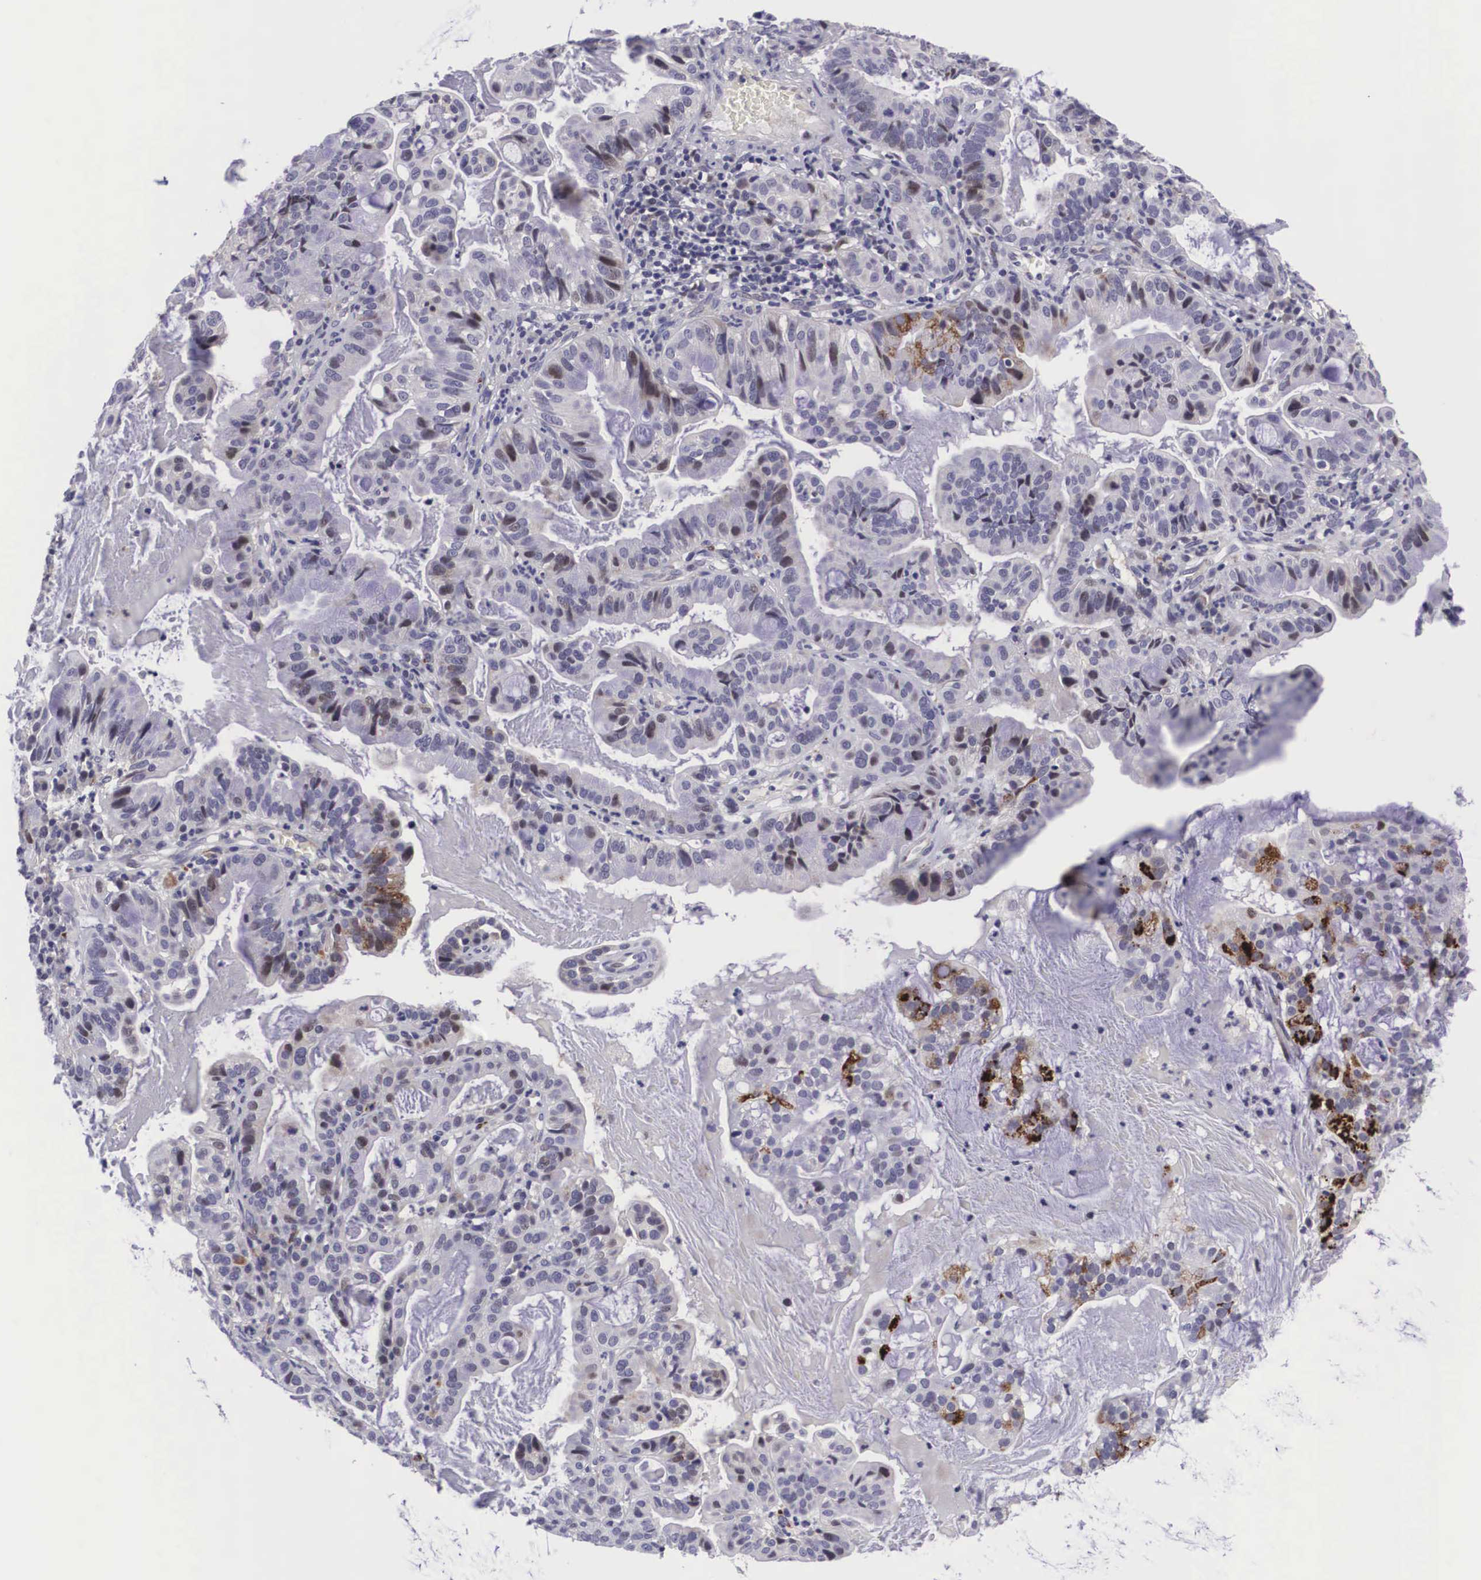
{"staining": {"intensity": "moderate", "quantity": "<25%", "location": "nuclear"}, "tissue": "cervical cancer", "cell_type": "Tumor cells", "image_type": "cancer", "snomed": [{"axis": "morphology", "description": "Adenocarcinoma, NOS"}, {"axis": "topography", "description": "Cervix"}], "caption": "Immunohistochemistry (IHC) staining of cervical cancer (adenocarcinoma), which shows low levels of moderate nuclear staining in approximately <25% of tumor cells indicating moderate nuclear protein positivity. The staining was performed using DAB (brown) for protein detection and nuclei were counterstained in hematoxylin (blue).", "gene": "EMID1", "patient": {"sex": "female", "age": 41}}